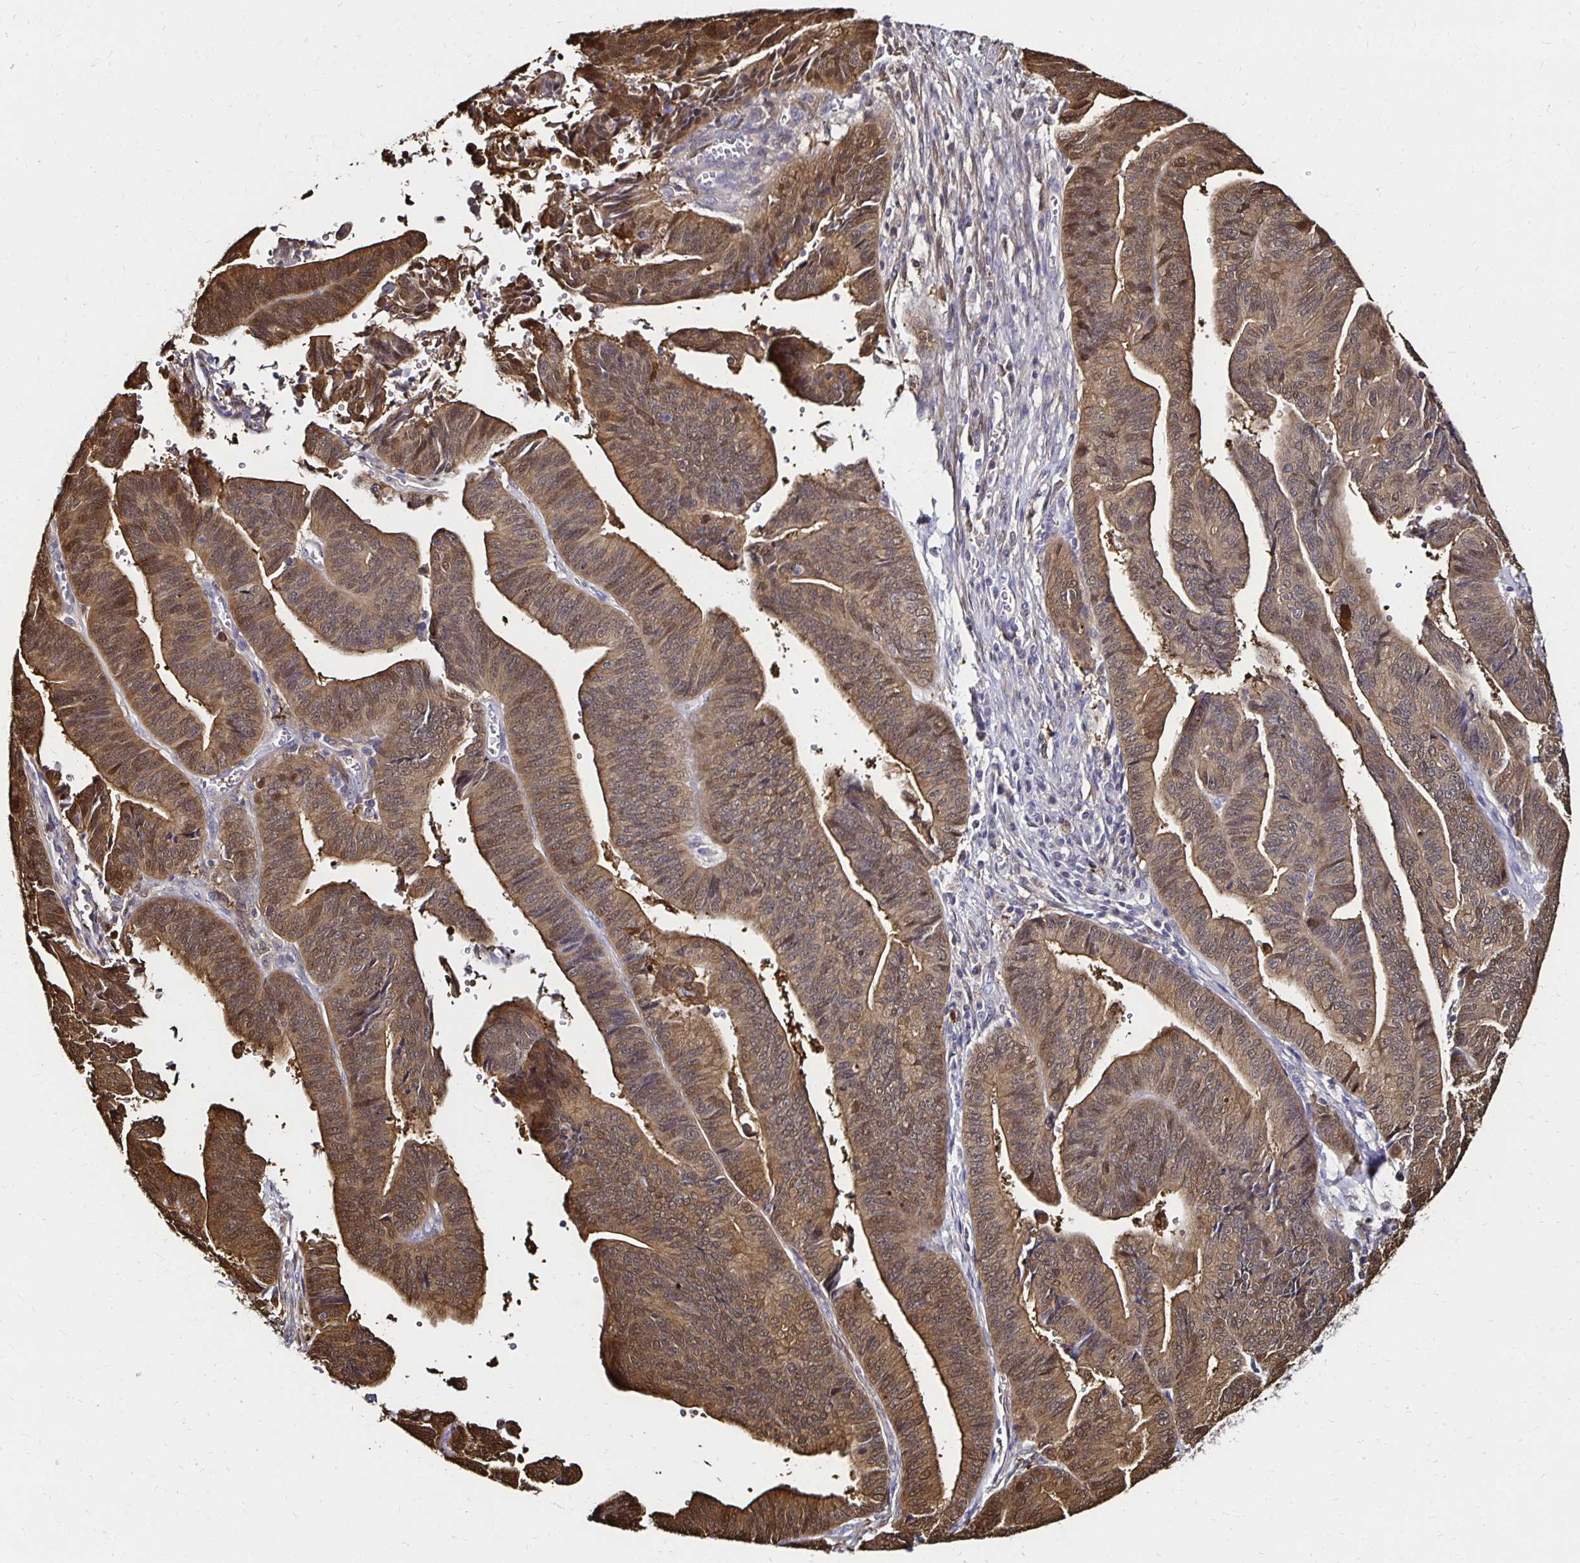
{"staining": {"intensity": "moderate", "quantity": ">75%", "location": "cytoplasmic/membranous,nuclear"}, "tissue": "endometrial cancer", "cell_type": "Tumor cells", "image_type": "cancer", "snomed": [{"axis": "morphology", "description": "Adenocarcinoma, NOS"}, {"axis": "topography", "description": "Endometrium"}], "caption": "Protein expression analysis of endometrial cancer demonstrates moderate cytoplasmic/membranous and nuclear staining in approximately >75% of tumor cells.", "gene": "TXN", "patient": {"sex": "female", "age": 65}}